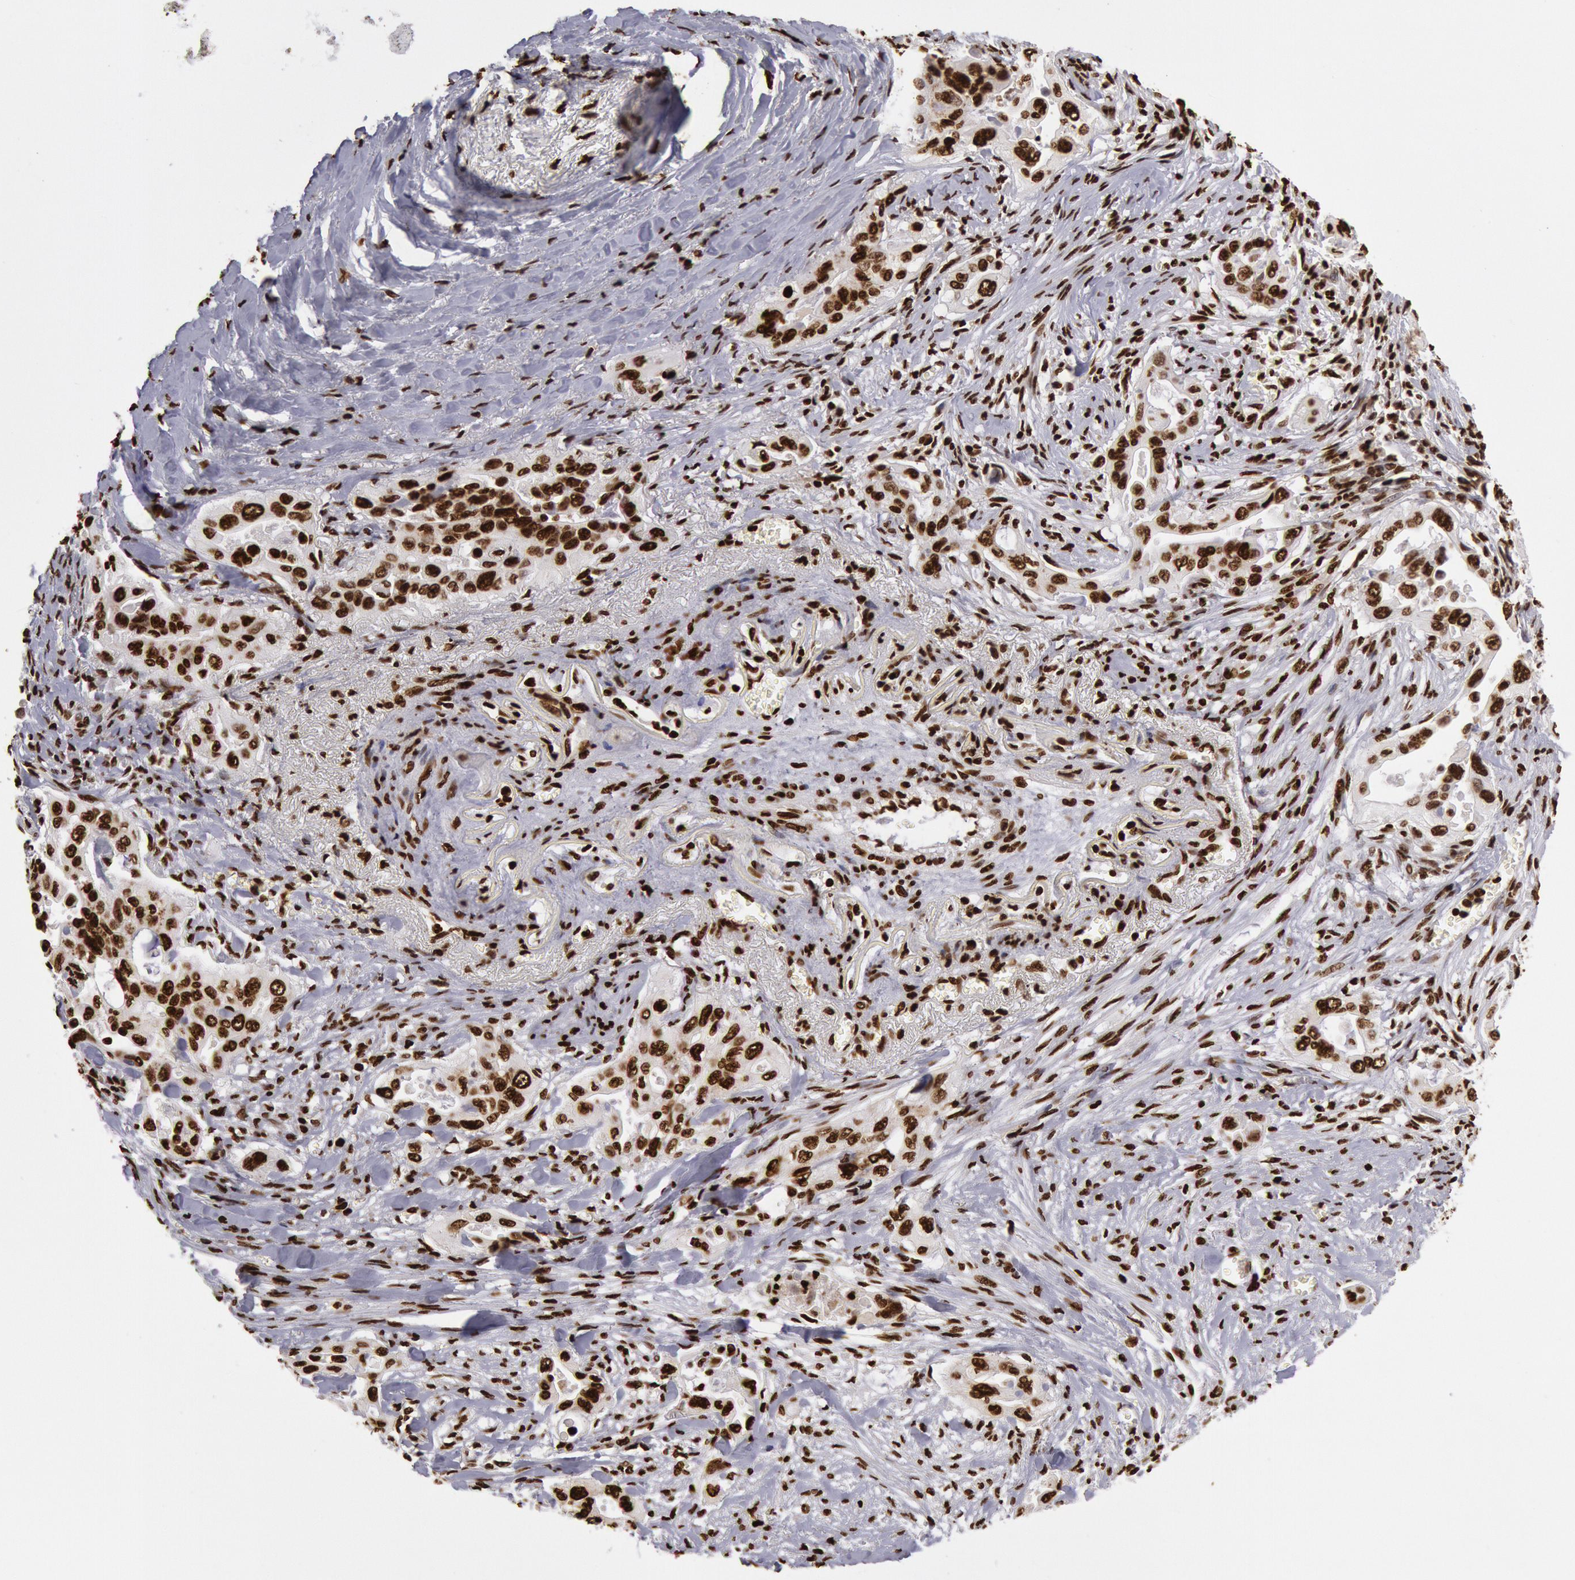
{"staining": {"intensity": "strong", "quantity": ">75%", "location": "nuclear"}, "tissue": "pancreatic cancer", "cell_type": "Tumor cells", "image_type": "cancer", "snomed": [{"axis": "morphology", "description": "Adenocarcinoma, NOS"}, {"axis": "topography", "description": "Pancreas"}], "caption": "Pancreatic cancer stained with a protein marker demonstrates strong staining in tumor cells.", "gene": "H3-4", "patient": {"sex": "male", "age": 77}}